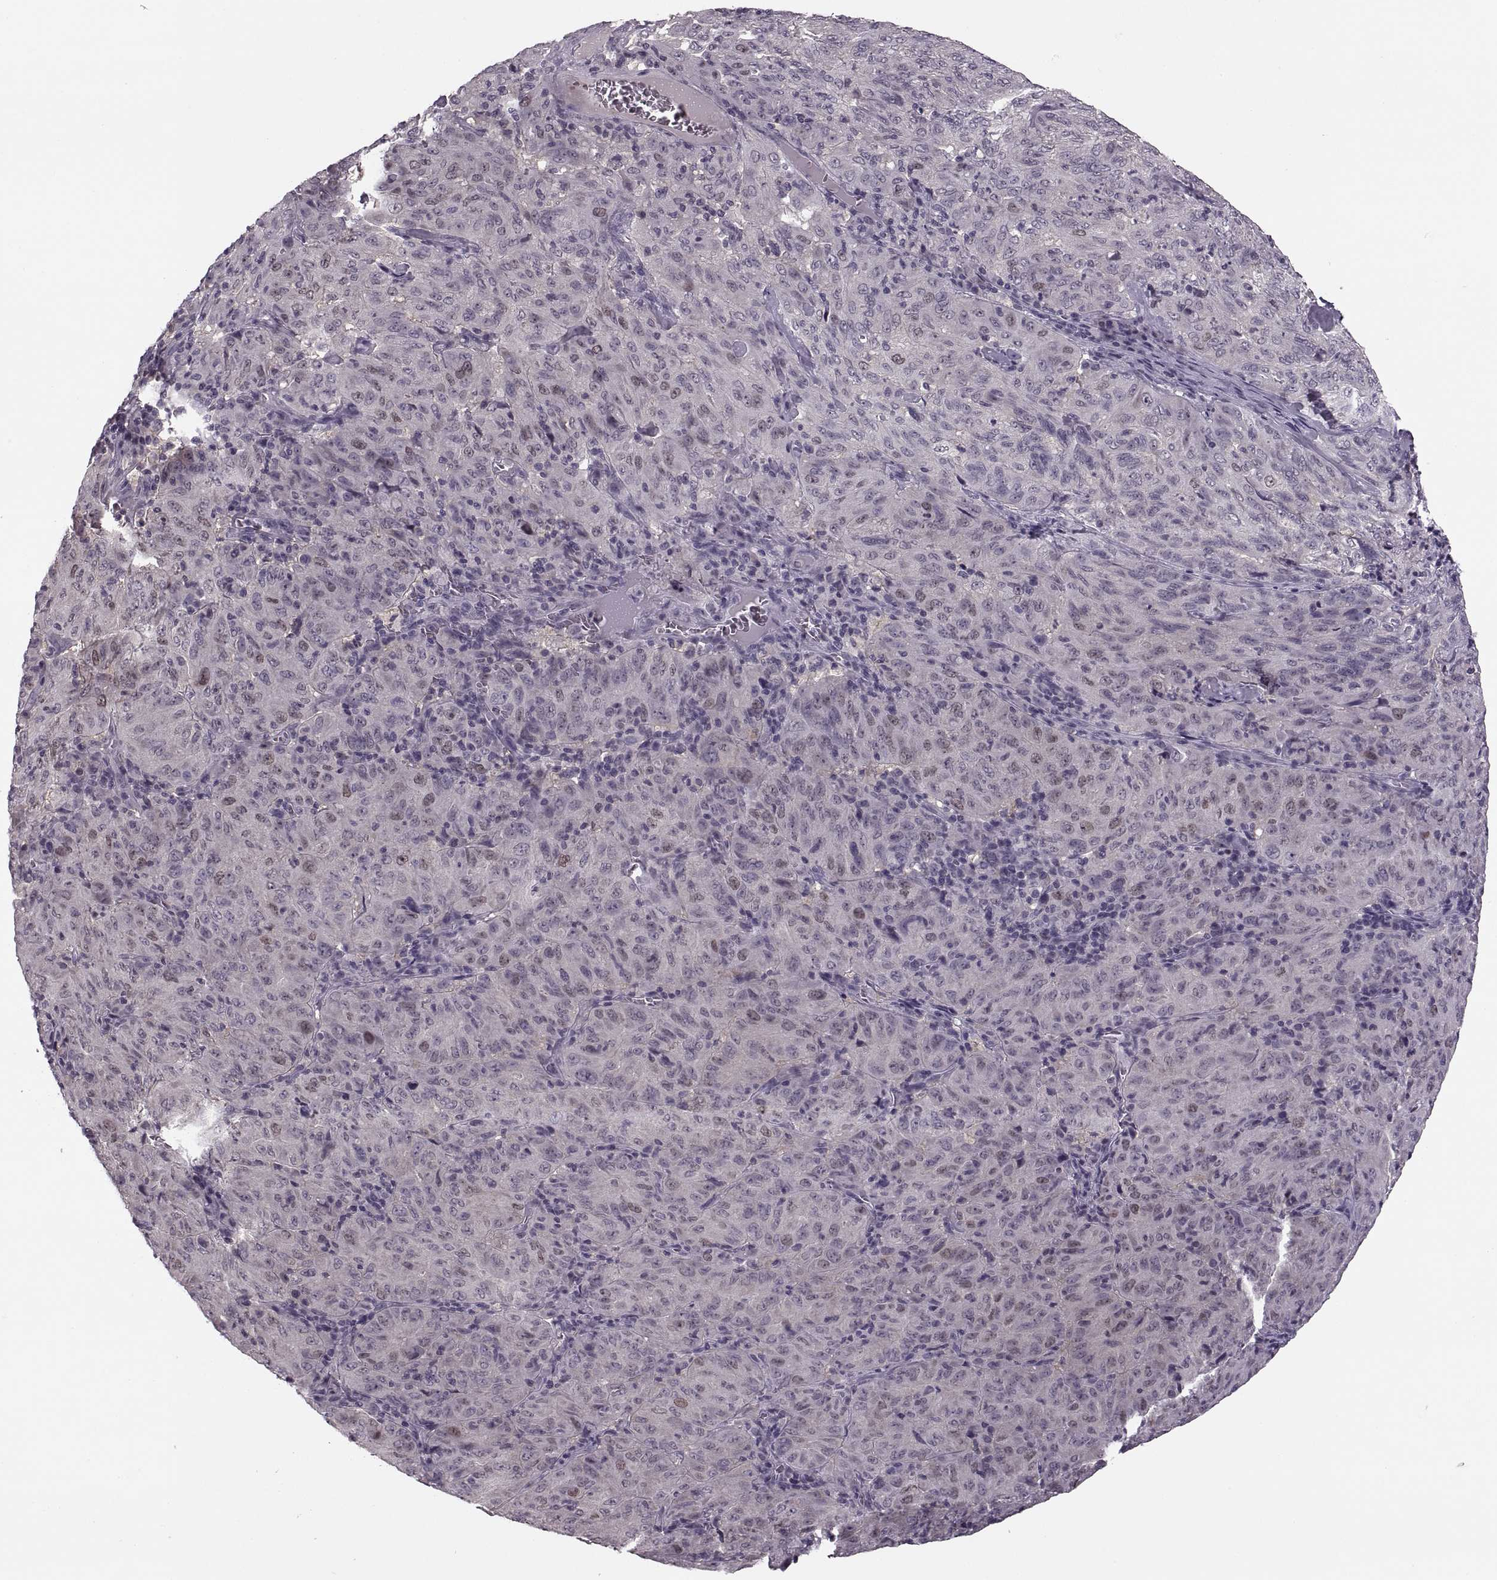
{"staining": {"intensity": "weak", "quantity": "<25%", "location": "nuclear"}, "tissue": "pancreatic cancer", "cell_type": "Tumor cells", "image_type": "cancer", "snomed": [{"axis": "morphology", "description": "Adenocarcinoma, NOS"}, {"axis": "topography", "description": "Pancreas"}], "caption": "Immunohistochemistry of pancreatic cancer demonstrates no staining in tumor cells.", "gene": "CACNA1F", "patient": {"sex": "male", "age": 63}}